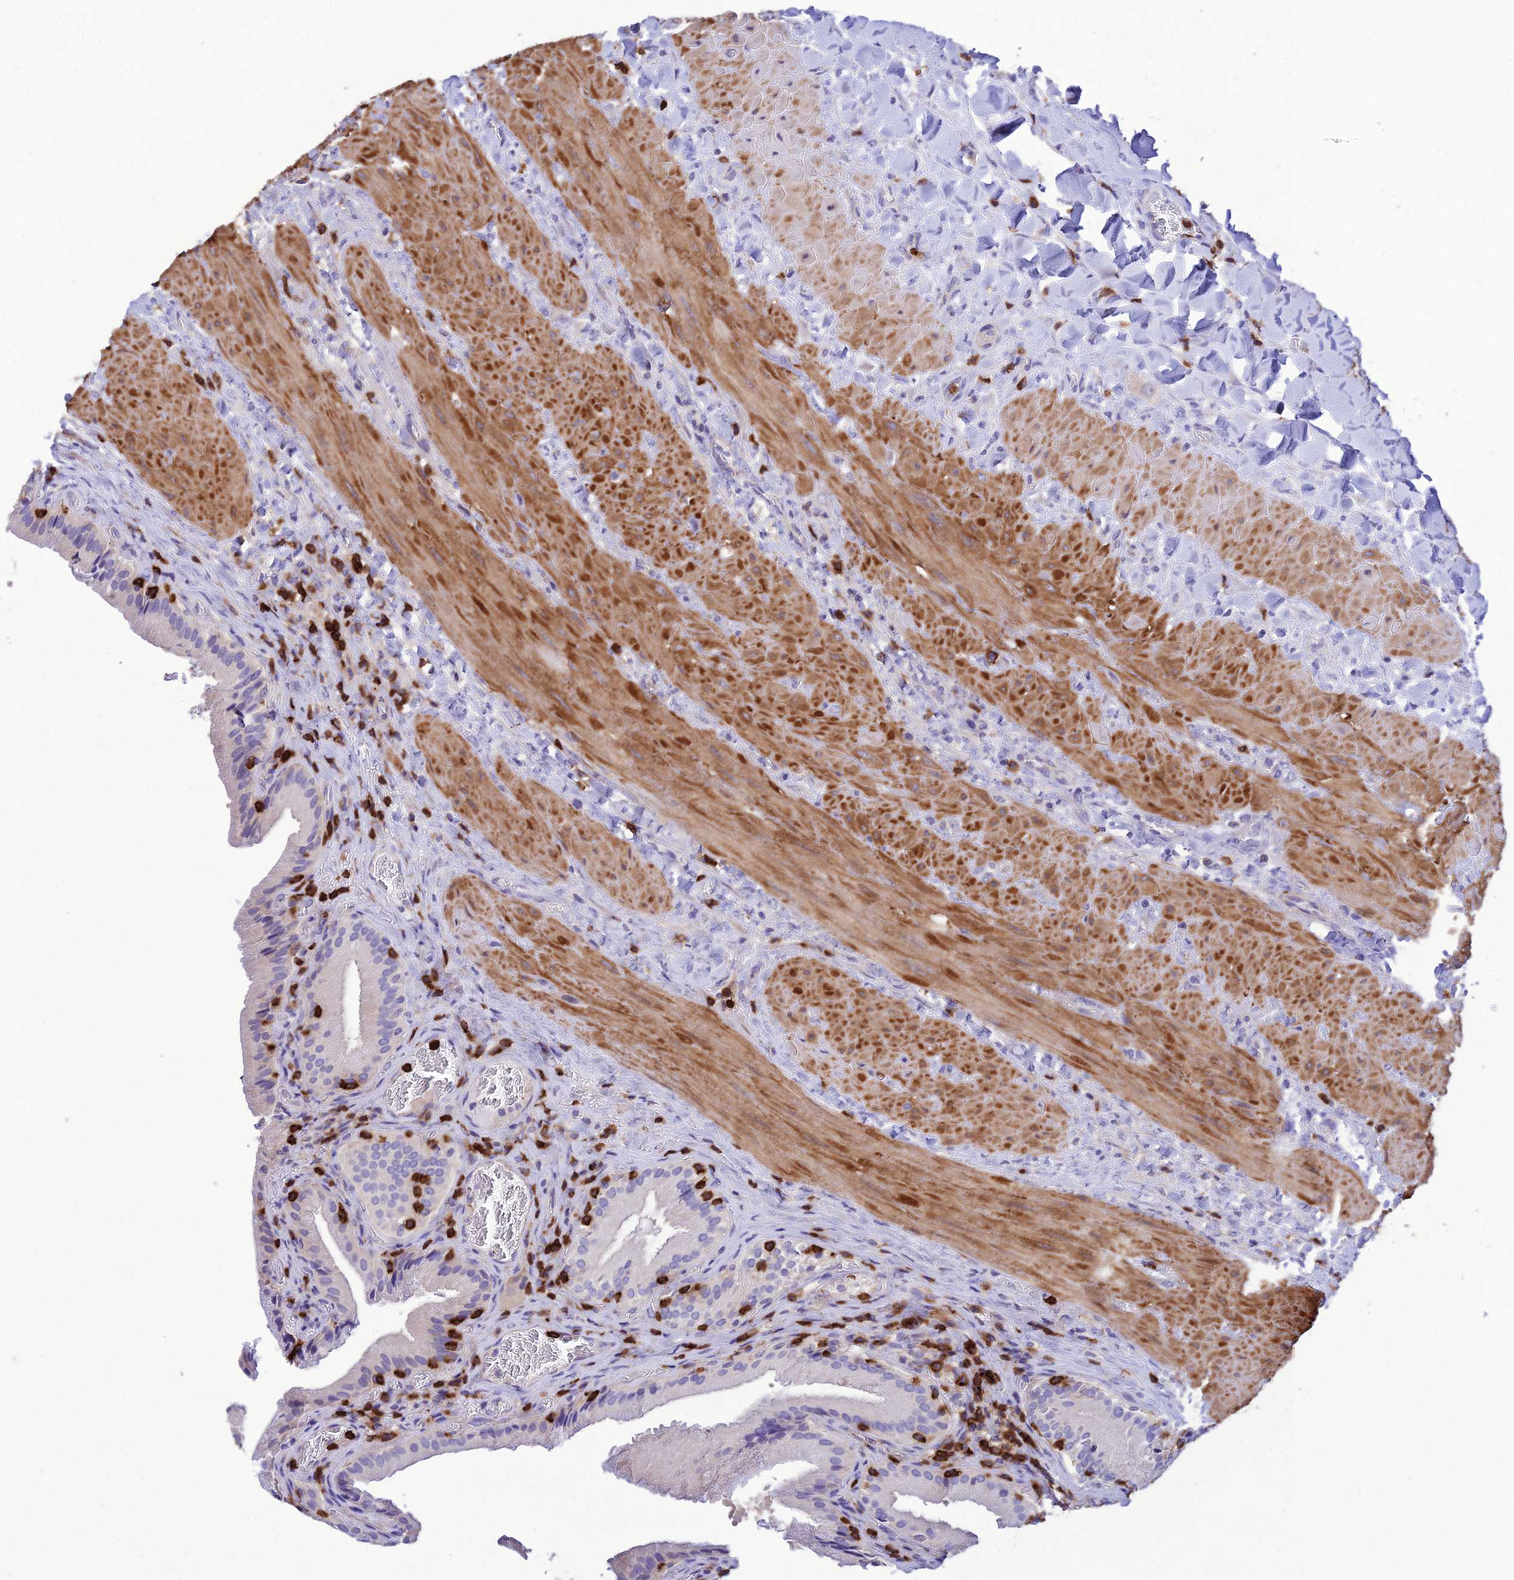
{"staining": {"intensity": "weak", "quantity": "<25%", "location": "cytoplasmic/membranous"}, "tissue": "gallbladder", "cell_type": "Glandular cells", "image_type": "normal", "snomed": [{"axis": "morphology", "description": "Normal tissue, NOS"}, {"axis": "topography", "description": "Gallbladder"}], "caption": "High magnification brightfield microscopy of benign gallbladder stained with DAB (3,3'-diaminobenzidine) (brown) and counterstained with hematoxylin (blue): glandular cells show no significant positivity. (DAB immunohistochemistry (IHC) with hematoxylin counter stain).", "gene": "PTPRCAP", "patient": {"sex": "male", "age": 24}}